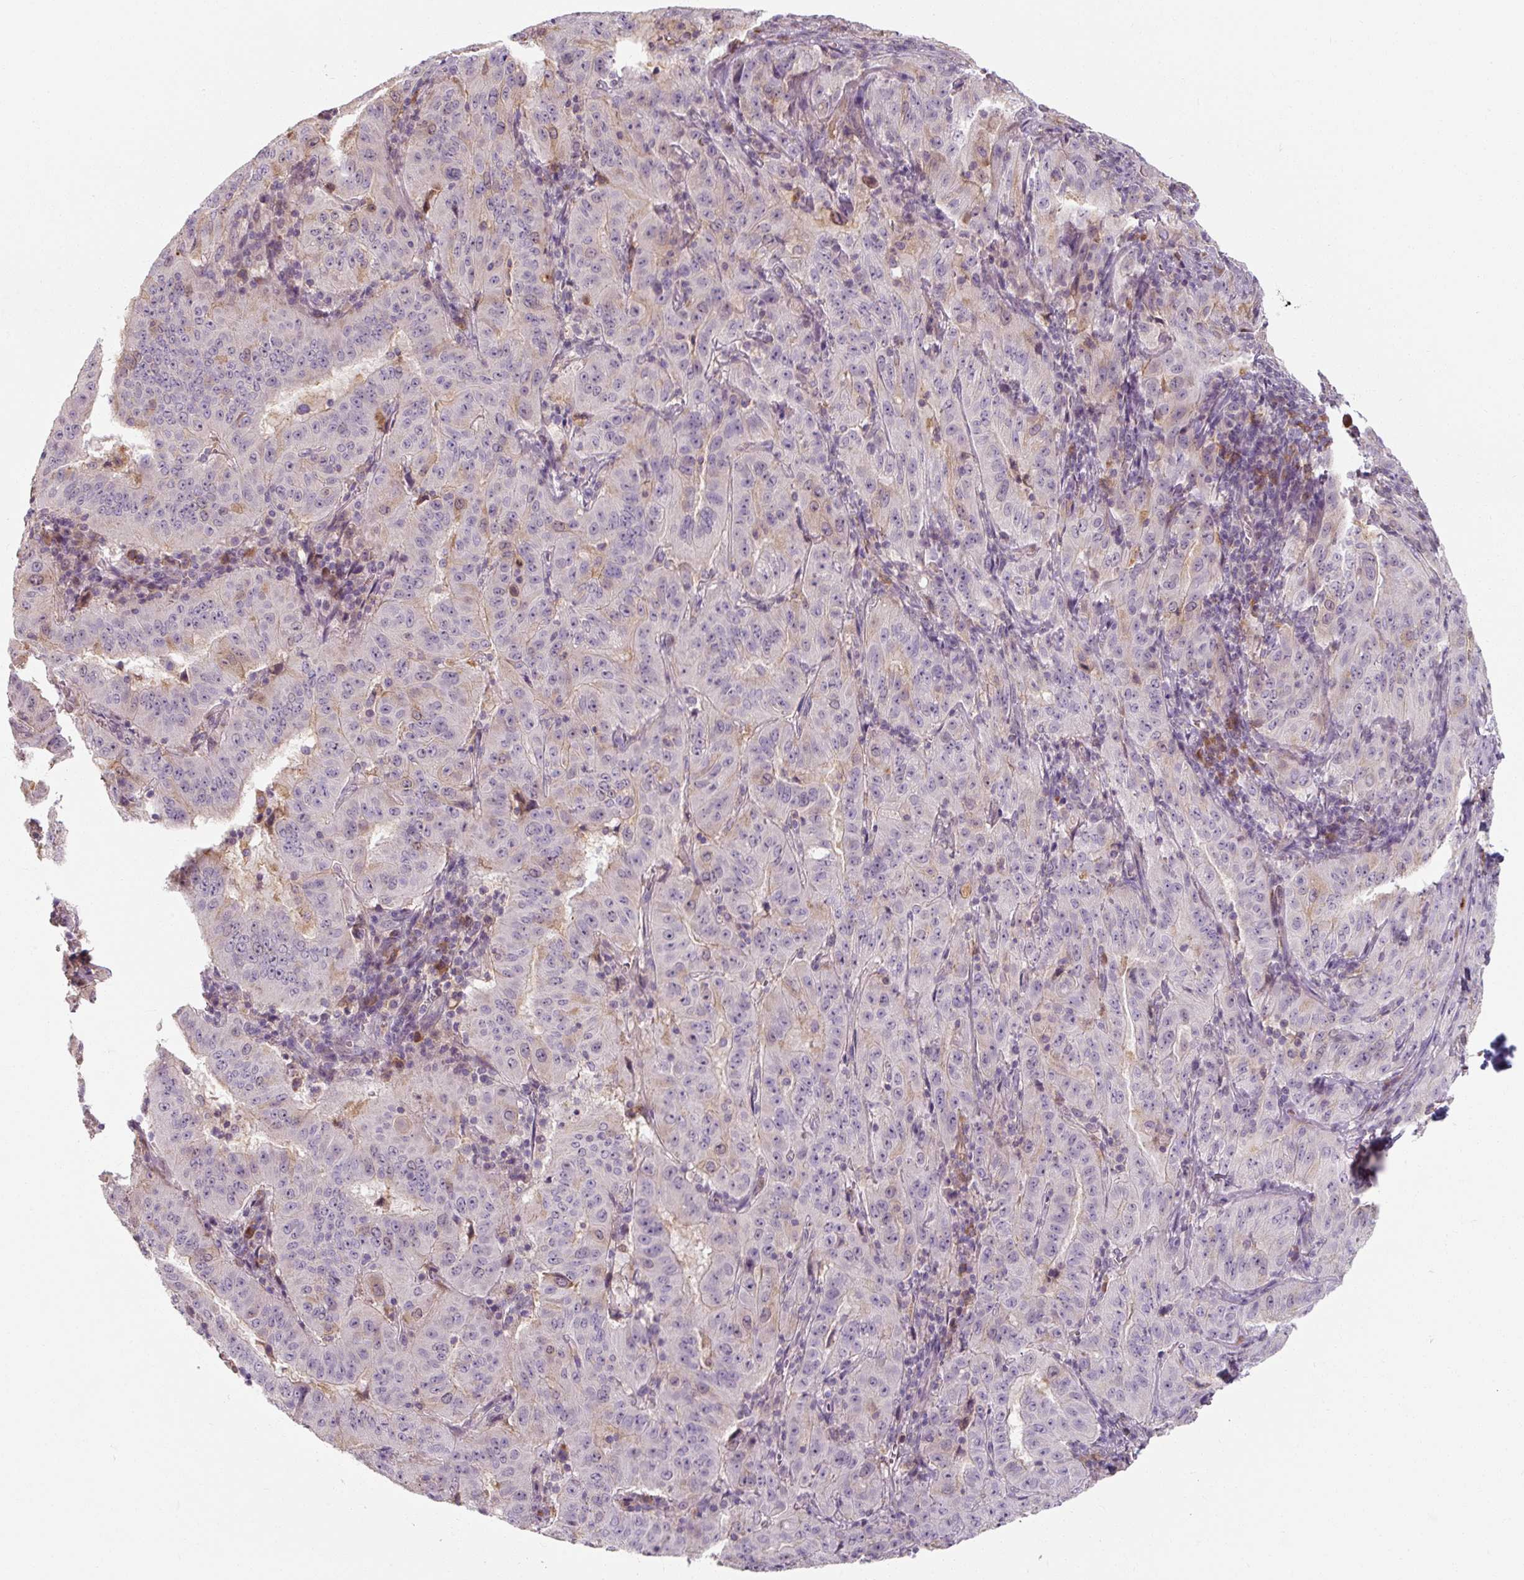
{"staining": {"intensity": "negative", "quantity": "none", "location": "none"}, "tissue": "pancreatic cancer", "cell_type": "Tumor cells", "image_type": "cancer", "snomed": [{"axis": "morphology", "description": "Adenocarcinoma, NOS"}, {"axis": "topography", "description": "Pancreas"}], "caption": "Pancreatic cancer stained for a protein using IHC demonstrates no staining tumor cells.", "gene": "TSEN54", "patient": {"sex": "male", "age": 63}}